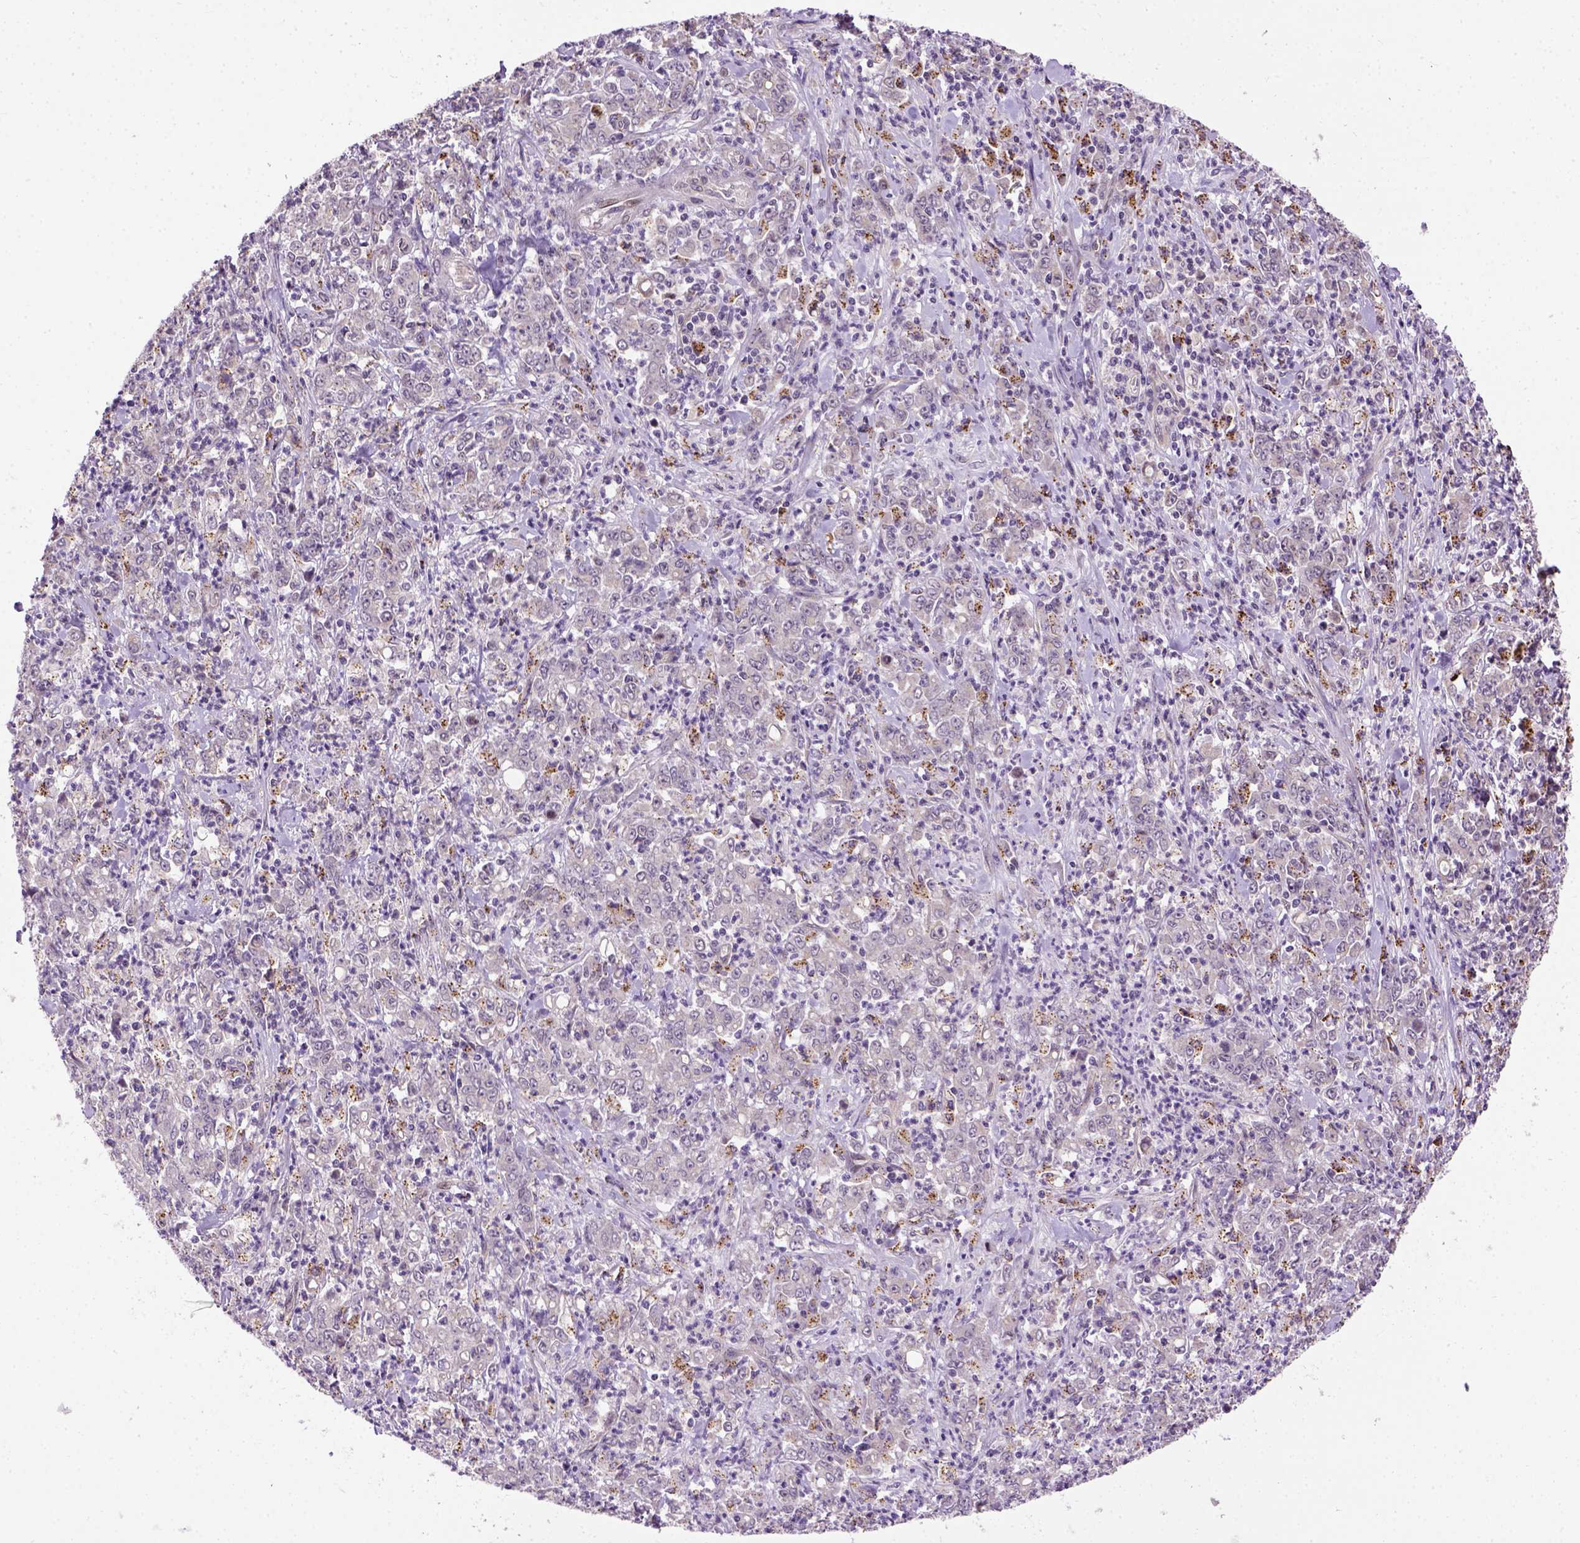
{"staining": {"intensity": "negative", "quantity": "none", "location": "none"}, "tissue": "stomach cancer", "cell_type": "Tumor cells", "image_type": "cancer", "snomed": [{"axis": "morphology", "description": "Adenocarcinoma, NOS"}, {"axis": "topography", "description": "Stomach, lower"}], "caption": "Stomach cancer (adenocarcinoma) was stained to show a protein in brown. There is no significant expression in tumor cells. The staining is performed using DAB brown chromogen with nuclei counter-stained in using hematoxylin.", "gene": "KAZN", "patient": {"sex": "female", "age": 71}}